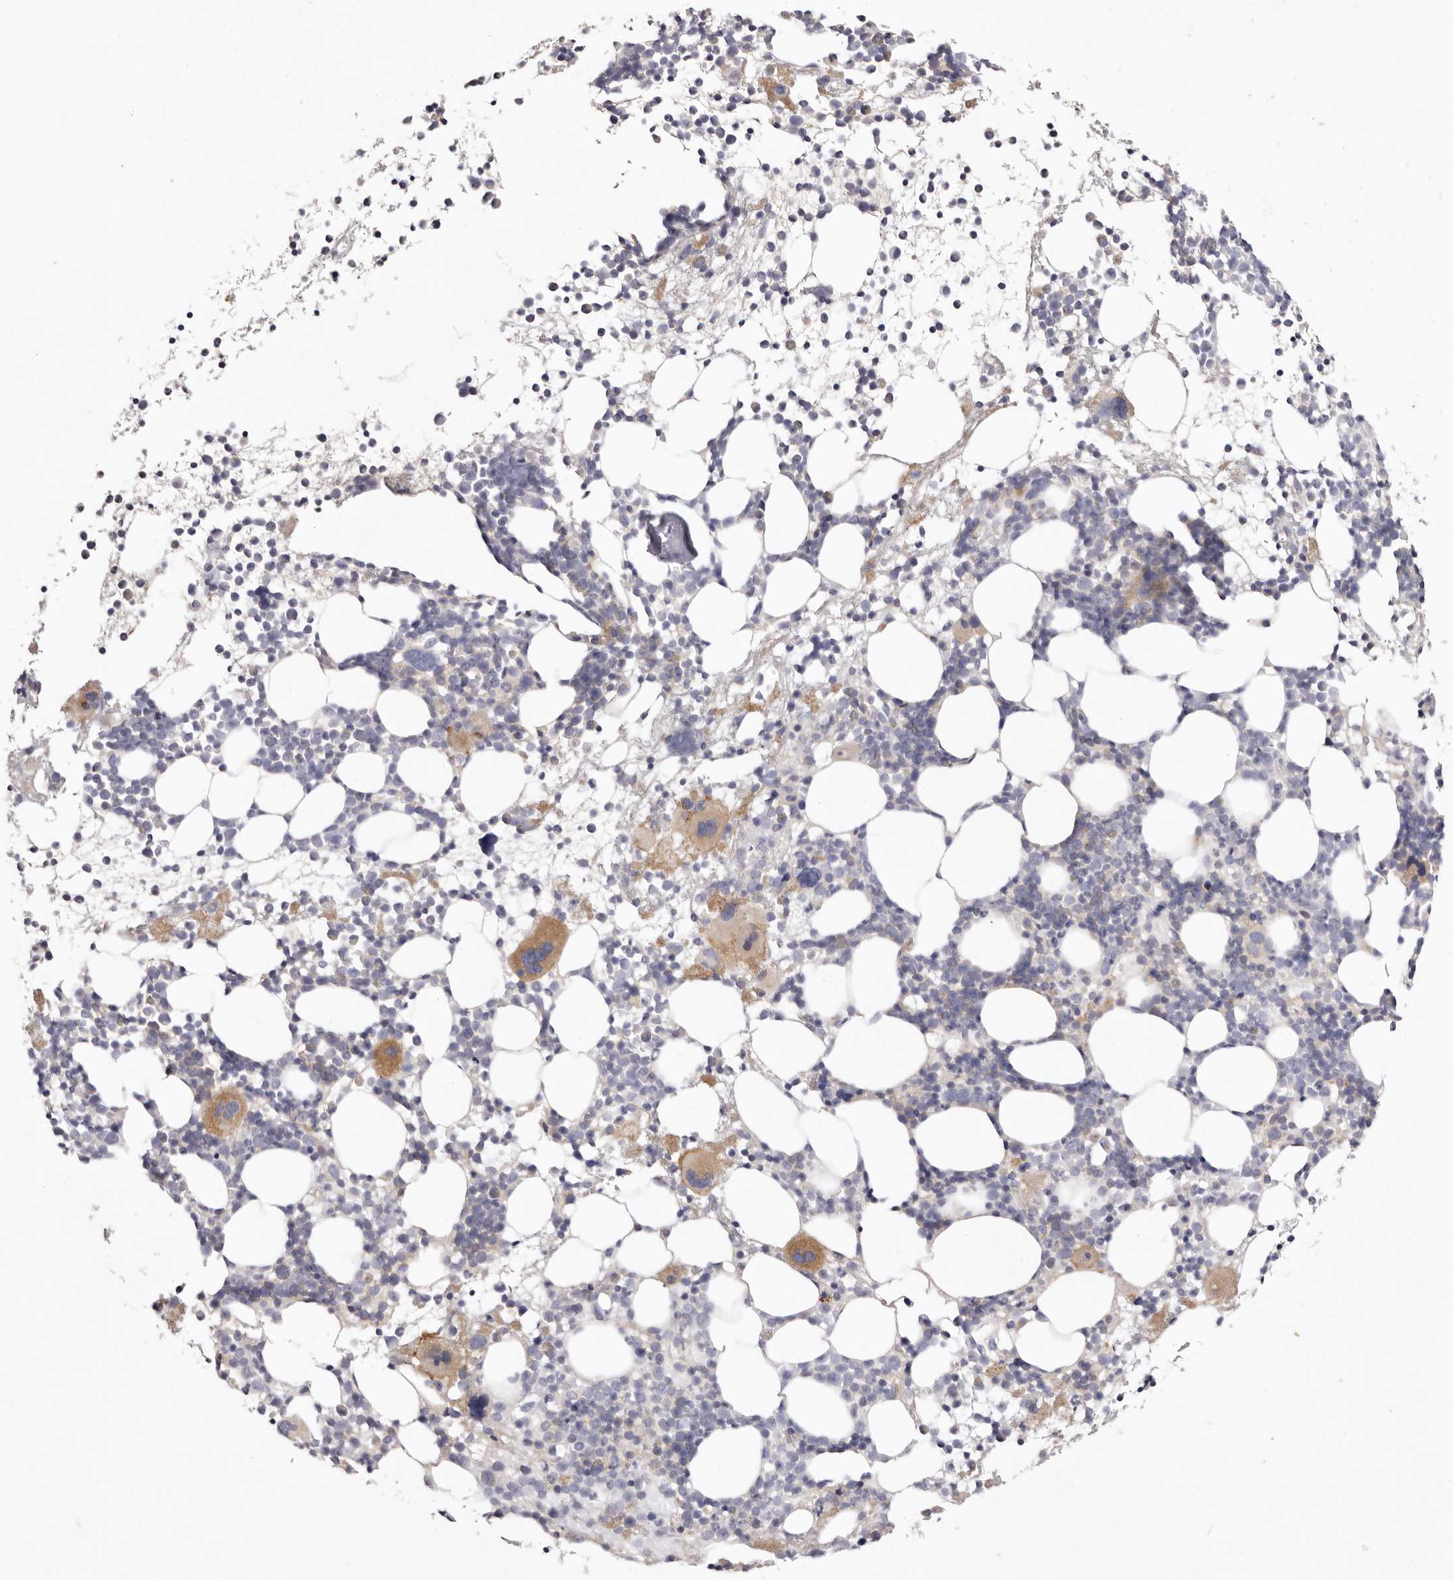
{"staining": {"intensity": "moderate", "quantity": "<25%", "location": "cytoplasmic/membranous"}, "tissue": "bone marrow", "cell_type": "Hematopoietic cells", "image_type": "normal", "snomed": [{"axis": "morphology", "description": "Normal tissue, NOS"}, {"axis": "topography", "description": "Bone marrow"}], "caption": "IHC micrograph of benign human bone marrow stained for a protein (brown), which demonstrates low levels of moderate cytoplasmic/membranous staining in approximately <25% of hematopoietic cells.", "gene": "STK16", "patient": {"sex": "female", "age": 57}}